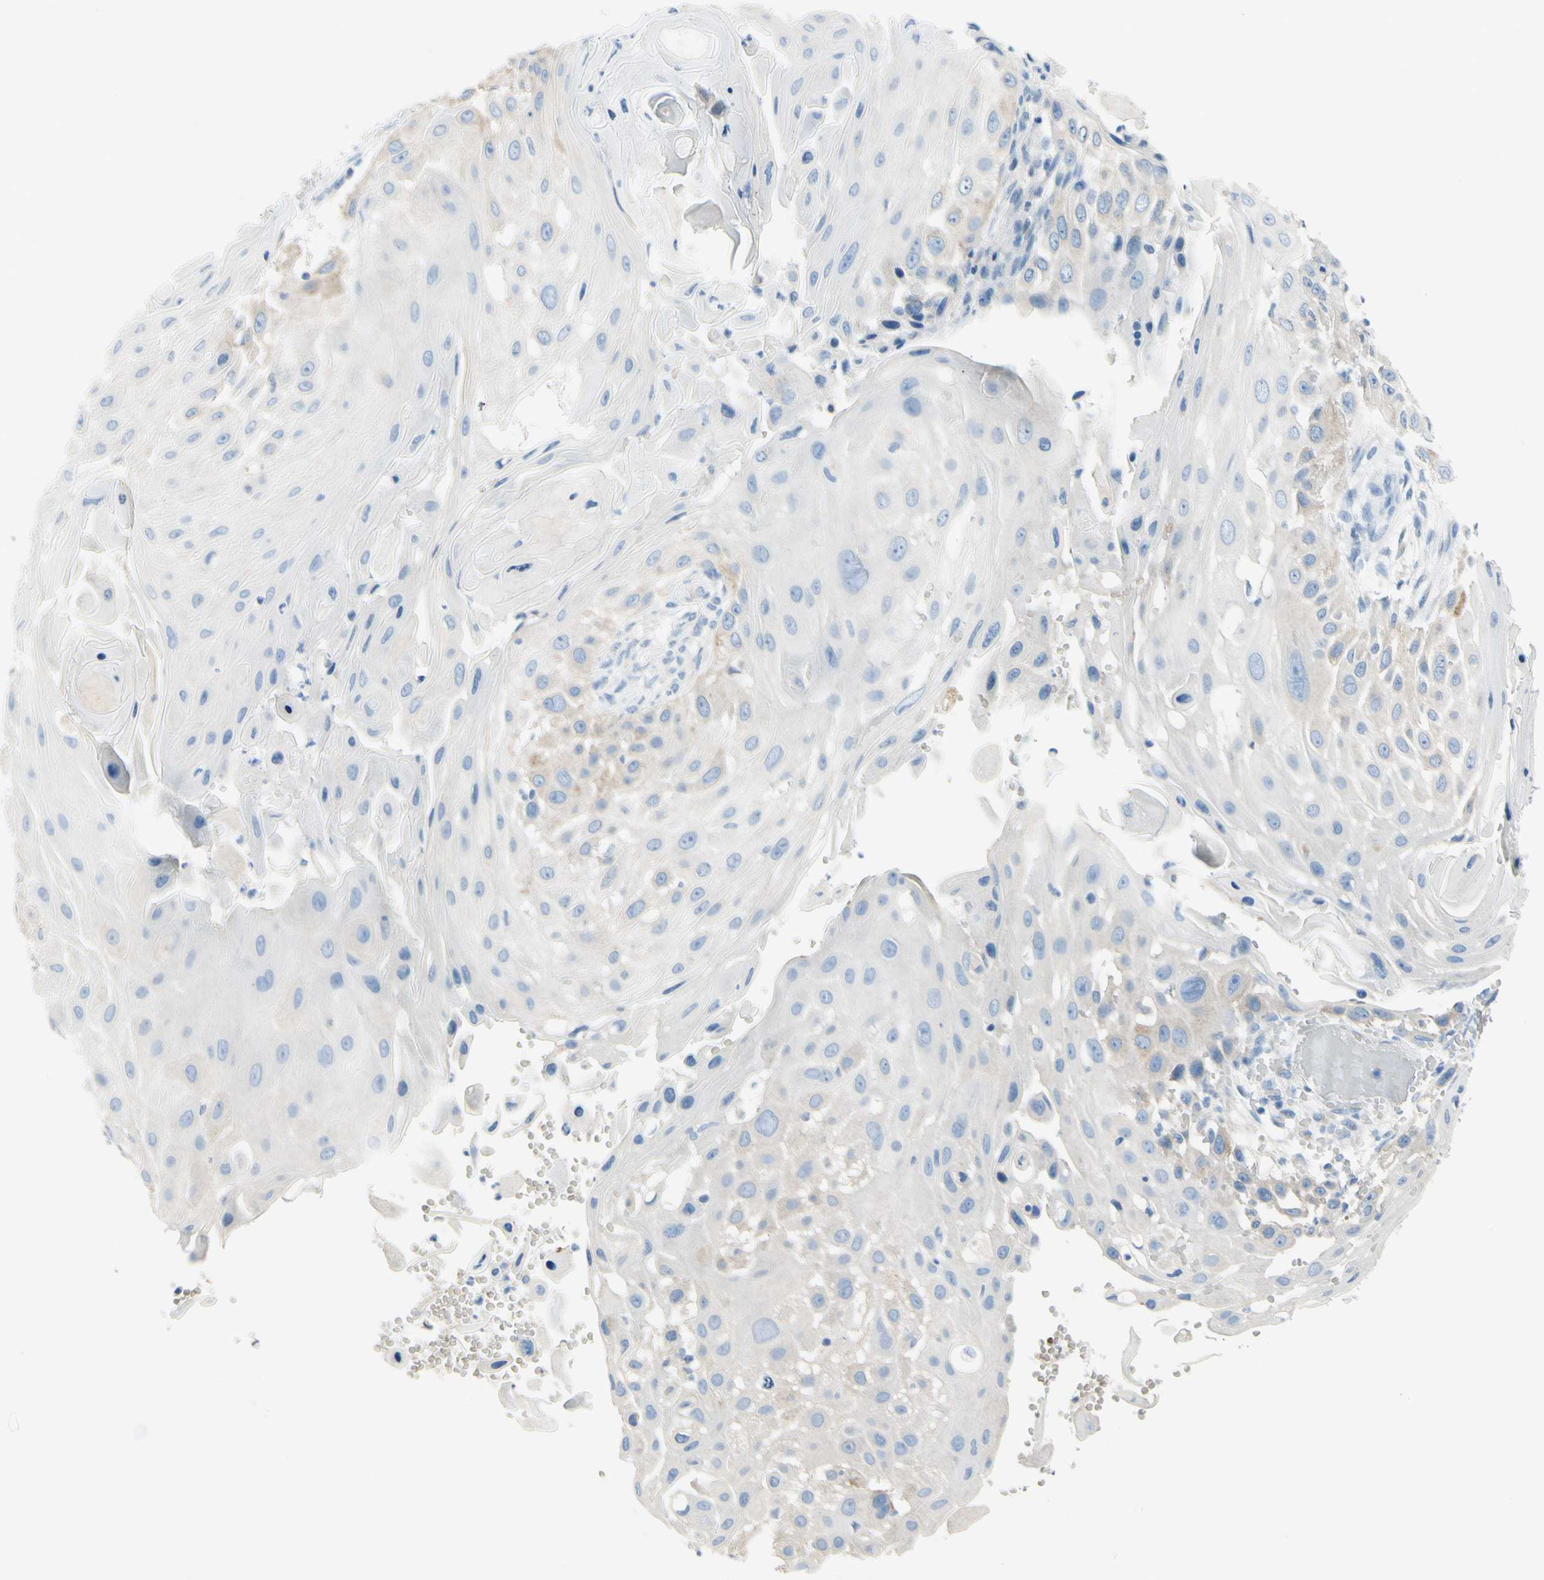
{"staining": {"intensity": "weak", "quantity": "<25%", "location": "cytoplasmic/membranous"}, "tissue": "skin cancer", "cell_type": "Tumor cells", "image_type": "cancer", "snomed": [{"axis": "morphology", "description": "Squamous cell carcinoma, NOS"}, {"axis": "topography", "description": "Skin"}], "caption": "Tumor cells are negative for protein expression in human squamous cell carcinoma (skin).", "gene": "FRMD4B", "patient": {"sex": "female", "age": 44}}